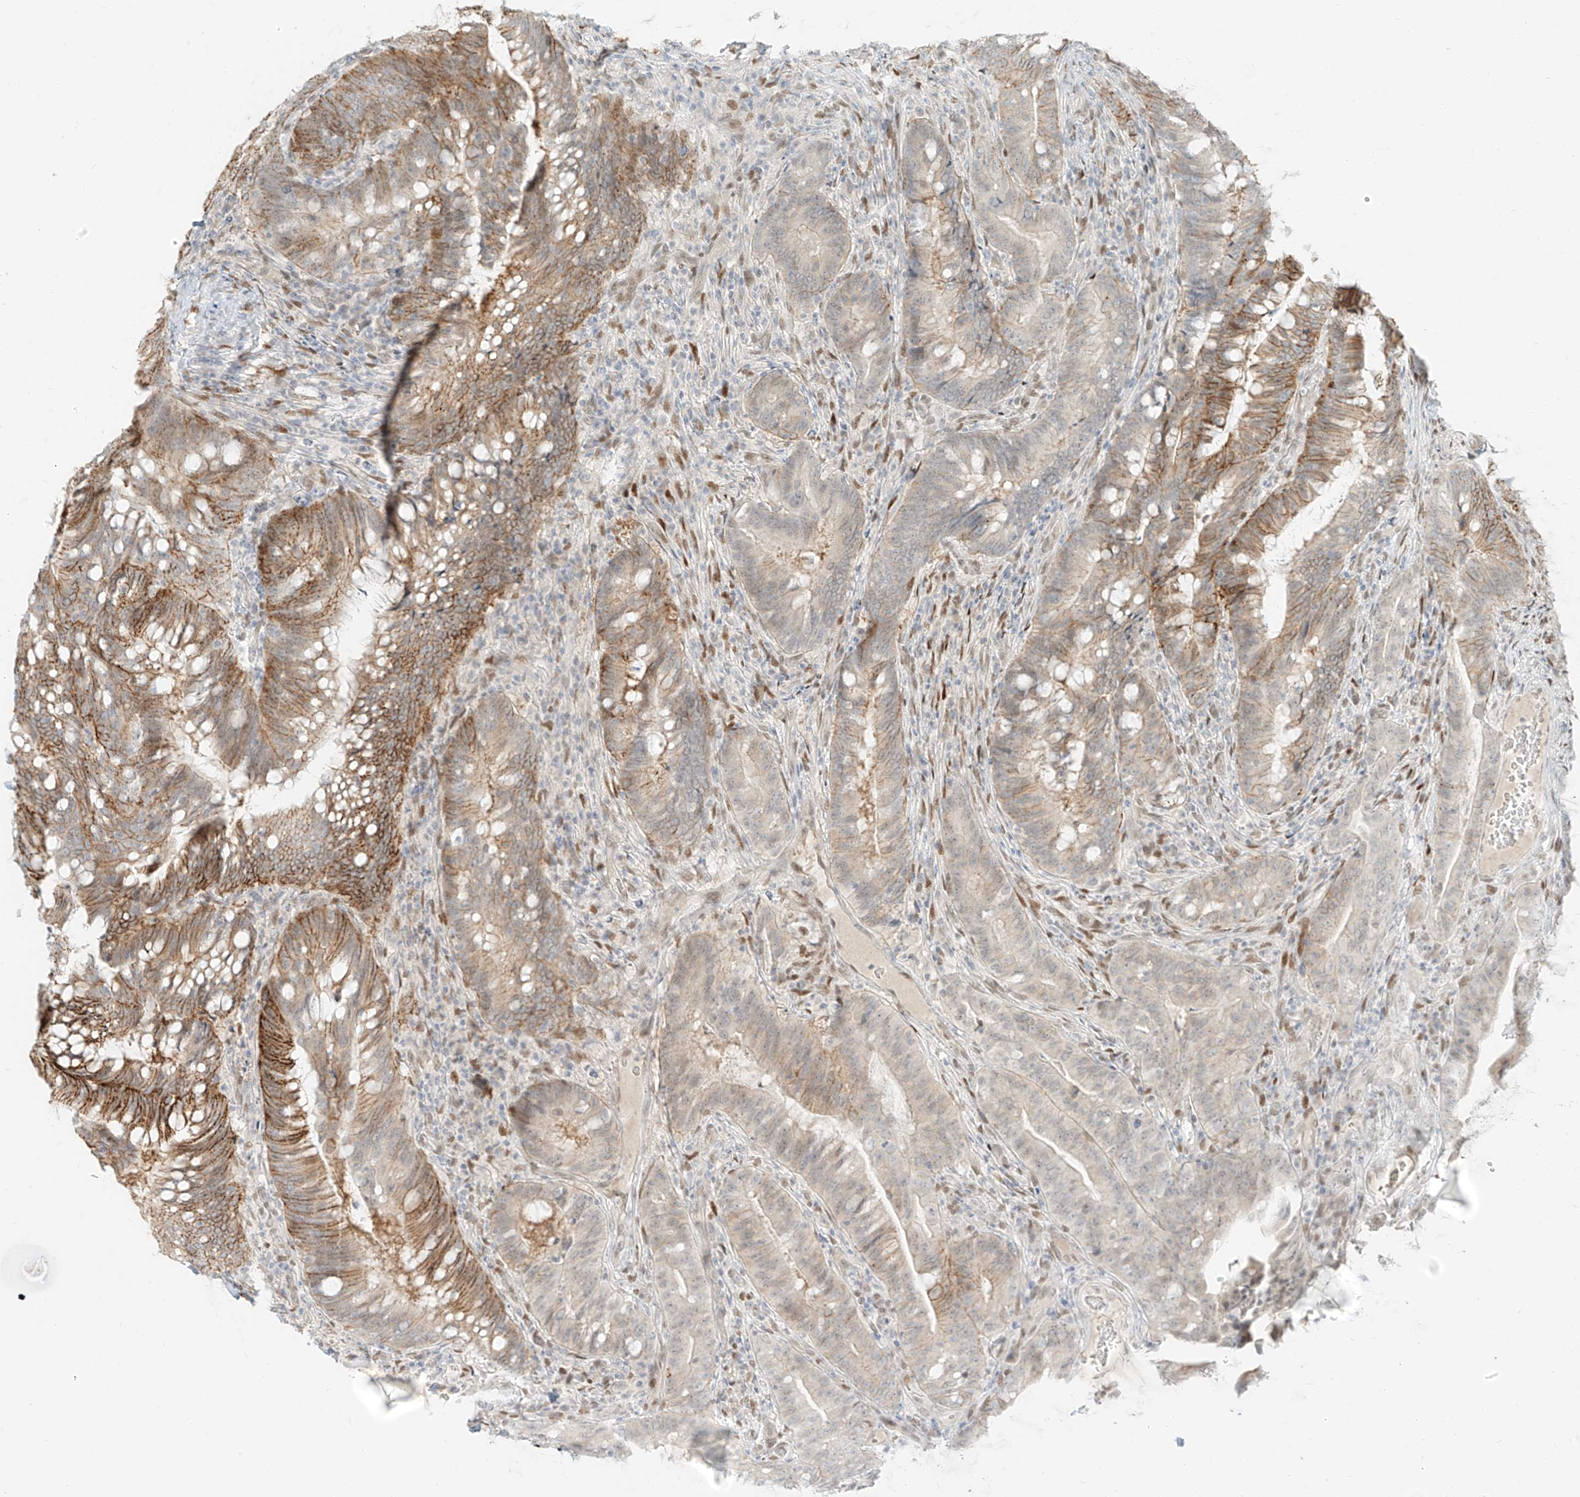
{"staining": {"intensity": "moderate", "quantity": "25%-75%", "location": "cytoplasmic/membranous"}, "tissue": "colorectal cancer", "cell_type": "Tumor cells", "image_type": "cancer", "snomed": [{"axis": "morphology", "description": "Adenocarcinoma, NOS"}, {"axis": "topography", "description": "Colon"}], "caption": "Tumor cells reveal moderate cytoplasmic/membranous expression in approximately 25%-75% of cells in colorectal adenocarcinoma. The staining was performed using DAB (3,3'-diaminobenzidine), with brown indicating positive protein expression. Nuclei are stained blue with hematoxylin.", "gene": "ZNF774", "patient": {"sex": "female", "age": 66}}